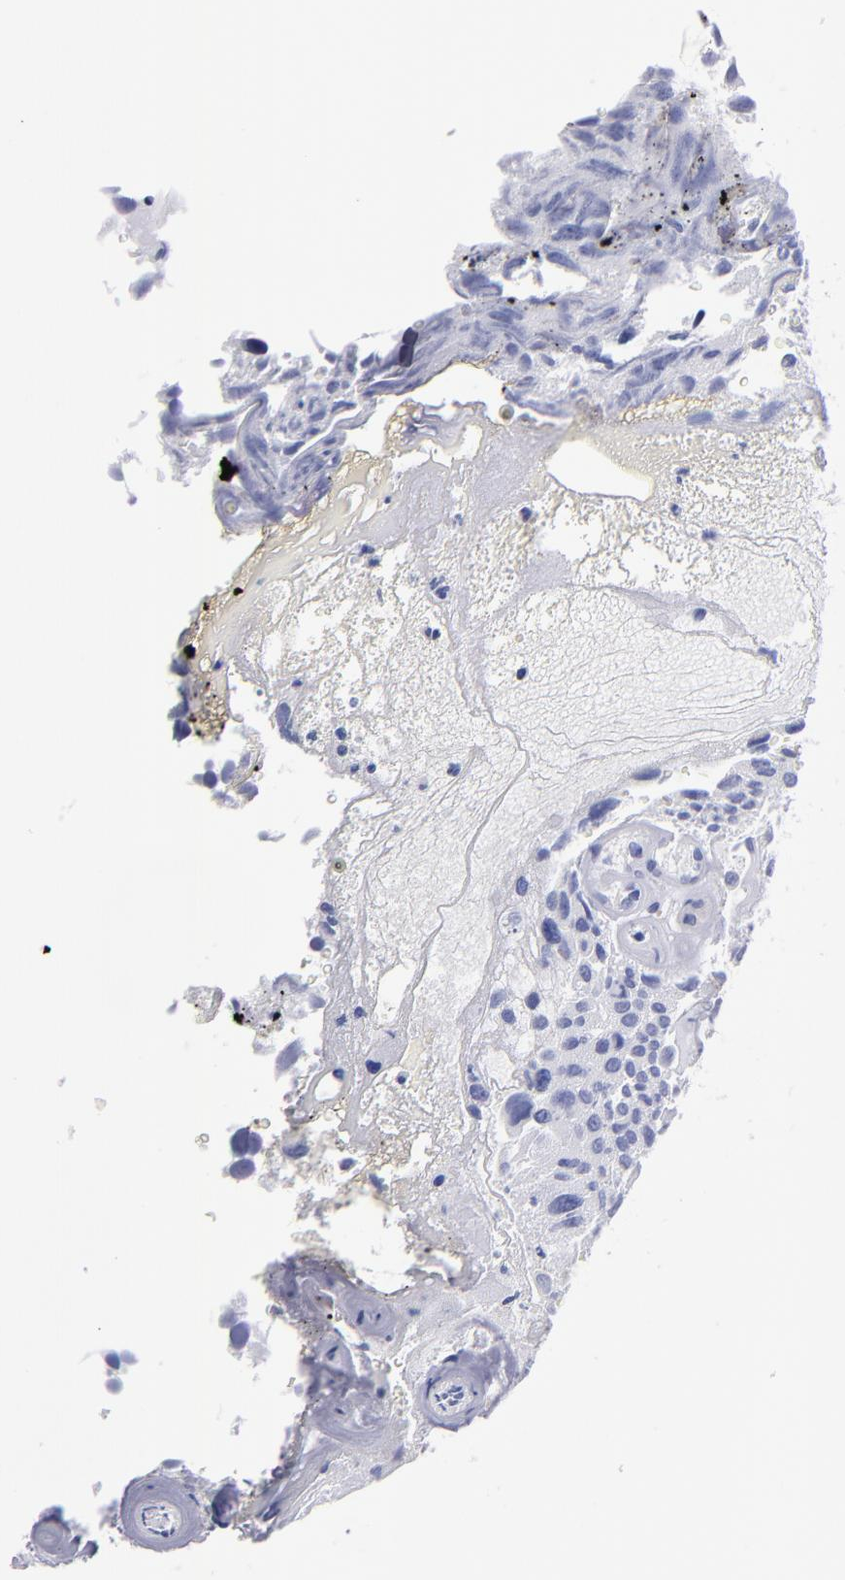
{"staining": {"intensity": "negative", "quantity": "none", "location": "none"}, "tissue": "urothelial cancer", "cell_type": "Tumor cells", "image_type": "cancer", "snomed": [{"axis": "morphology", "description": "Urothelial carcinoma, High grade"}, {"axis": "topography", "description": "Urinary bladder"}], "caption": "High-grade urothelial carcinoma stained for a protein using immunohistochemistry (IHC) exhibits no positivity tumor cells.", "gene": "MB", "patient": {"sex": "male", "age": 72}}